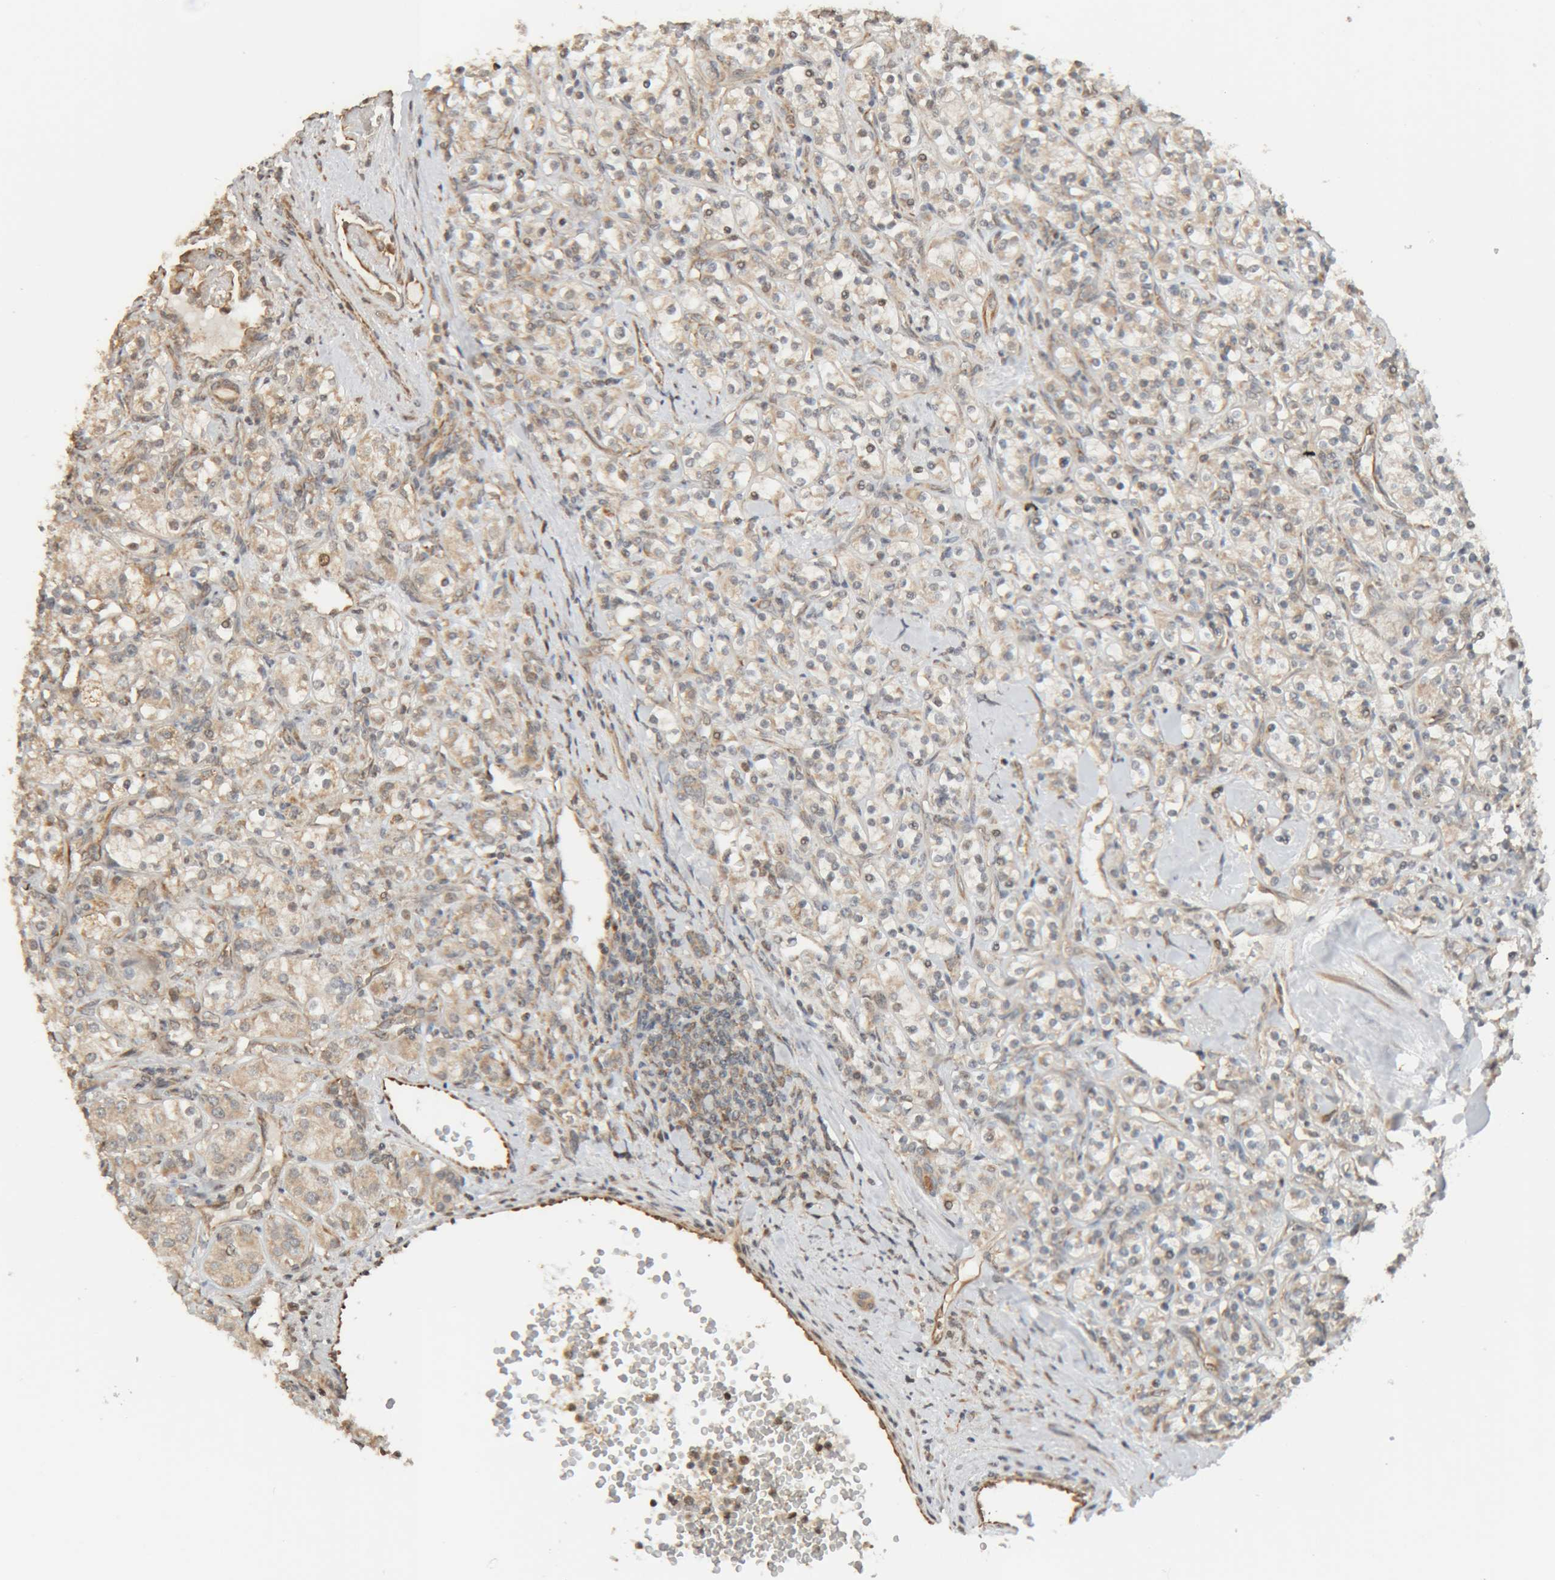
{"staining": {"intensity": "weak", "quantity": "<25%", "location": "cytoplasmic/membranous"}, "tissue": "renal cancer", "cell_type": "Tumor cells", "image_type": "cancer", "snomed": [{"axis": "morphology", "description": "Adenocarcinoma, NOS"}, {"axis": "topography", "description": "Kidney"}], "caption": "Tumor cells show no significant positivity in renal cancer. The staining was performed using DAB to visualize the protein expression in brown, while the nuclei were stained in blue with hematoxylin (Magnification: 20x).", "gene": "GINS4", "patient": {"sex": "male", "age": 77}}